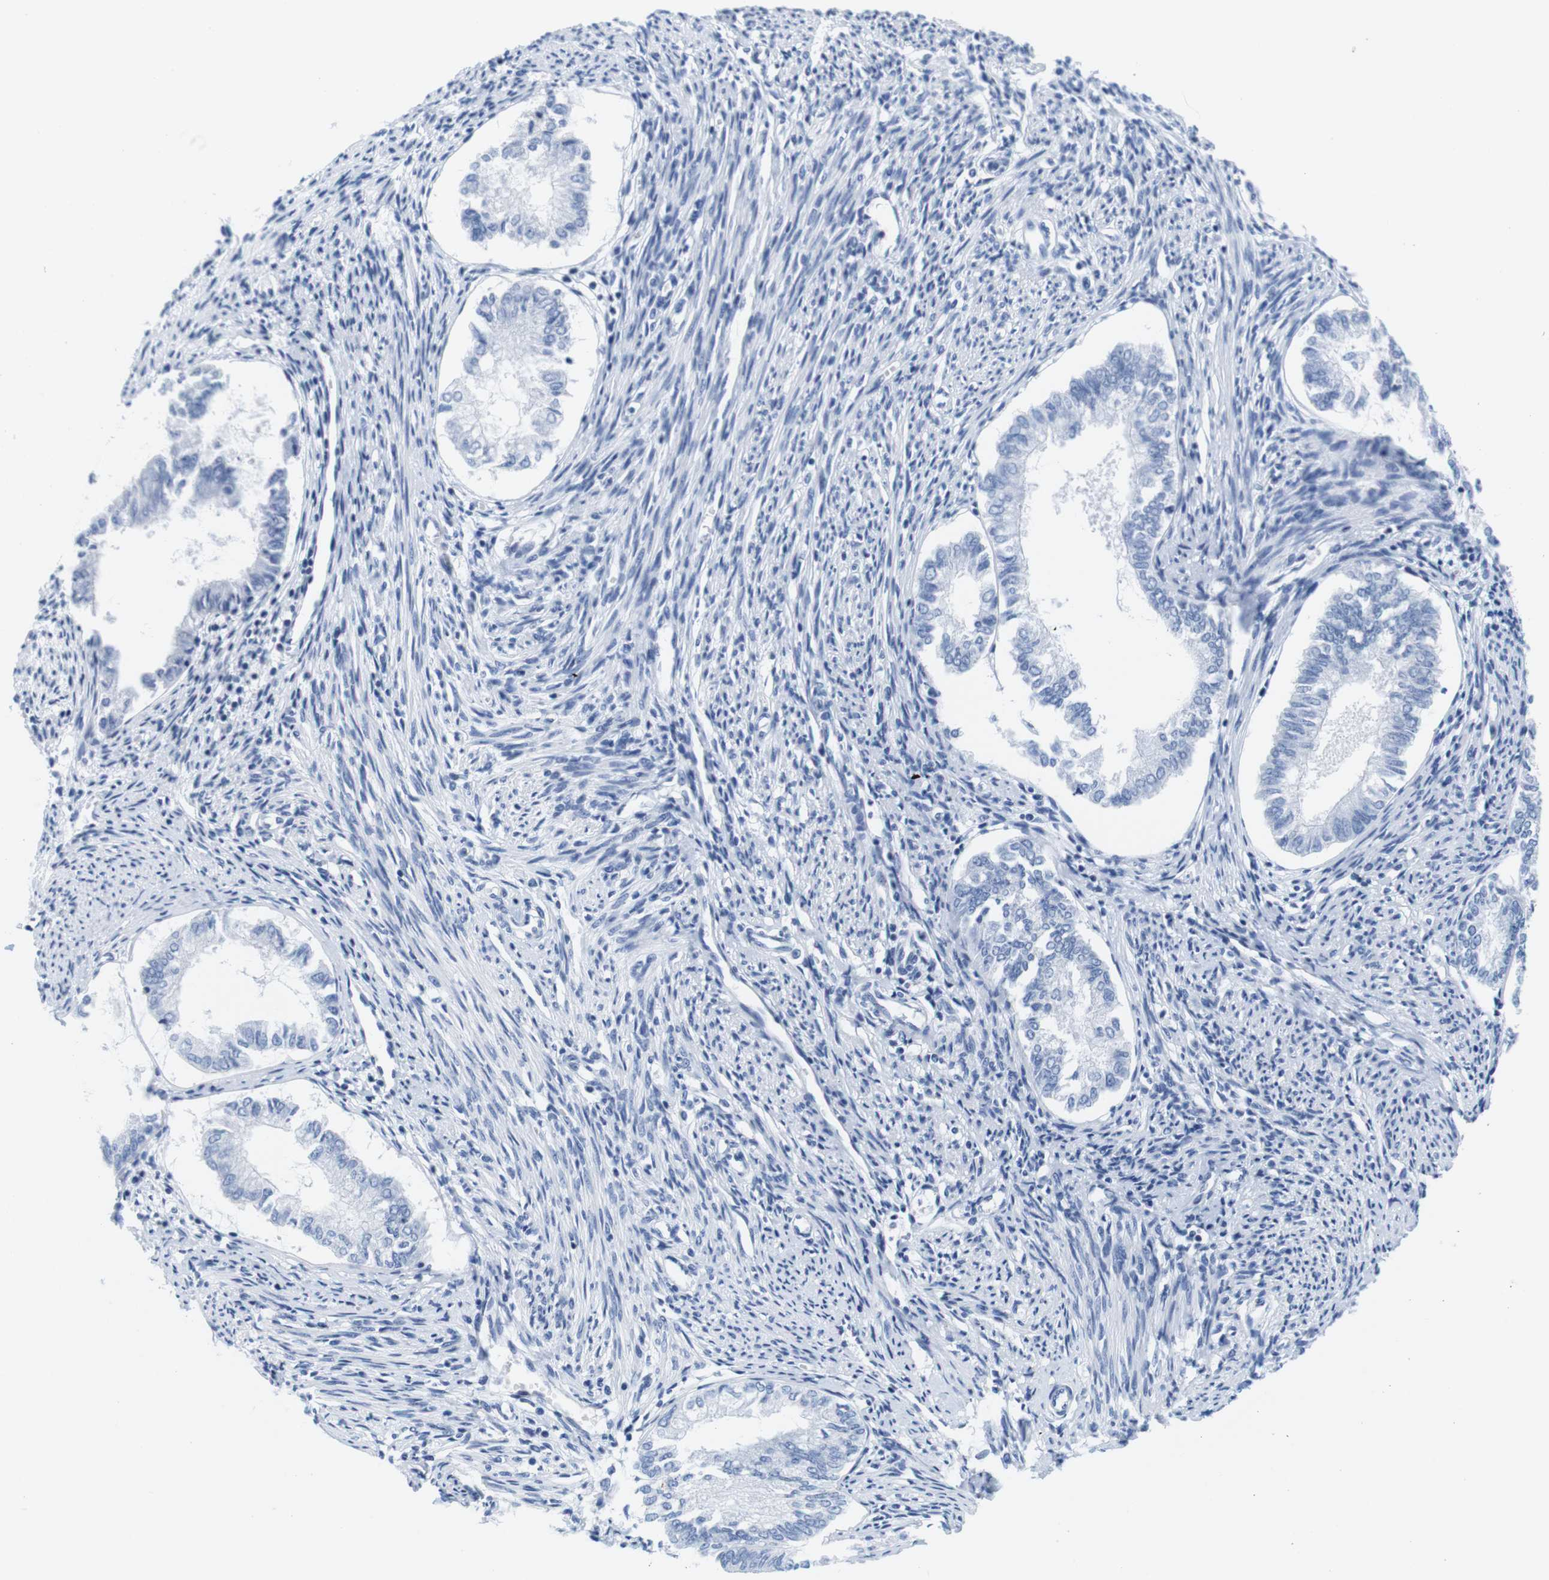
{"staining": {"intensity": "negative", "quantity": "none", "location": "none"}, "tissue": "endometrial cancer", "cell_type": "Tumor cells", "image_type": "cancer", "snomed": [{"axis": "morphology", "description": "Adenocarcinoma, NOS"}, {"axis": "topography", "description": "Endometrium"}], "caption": "This is an immunohistochemistry (IHC) histopathology image of adenocarcinoma (endometrial). There is no expression in tumor cells.", "gene": "IFI16", "patient": {"sex": "female", "age": 86}}